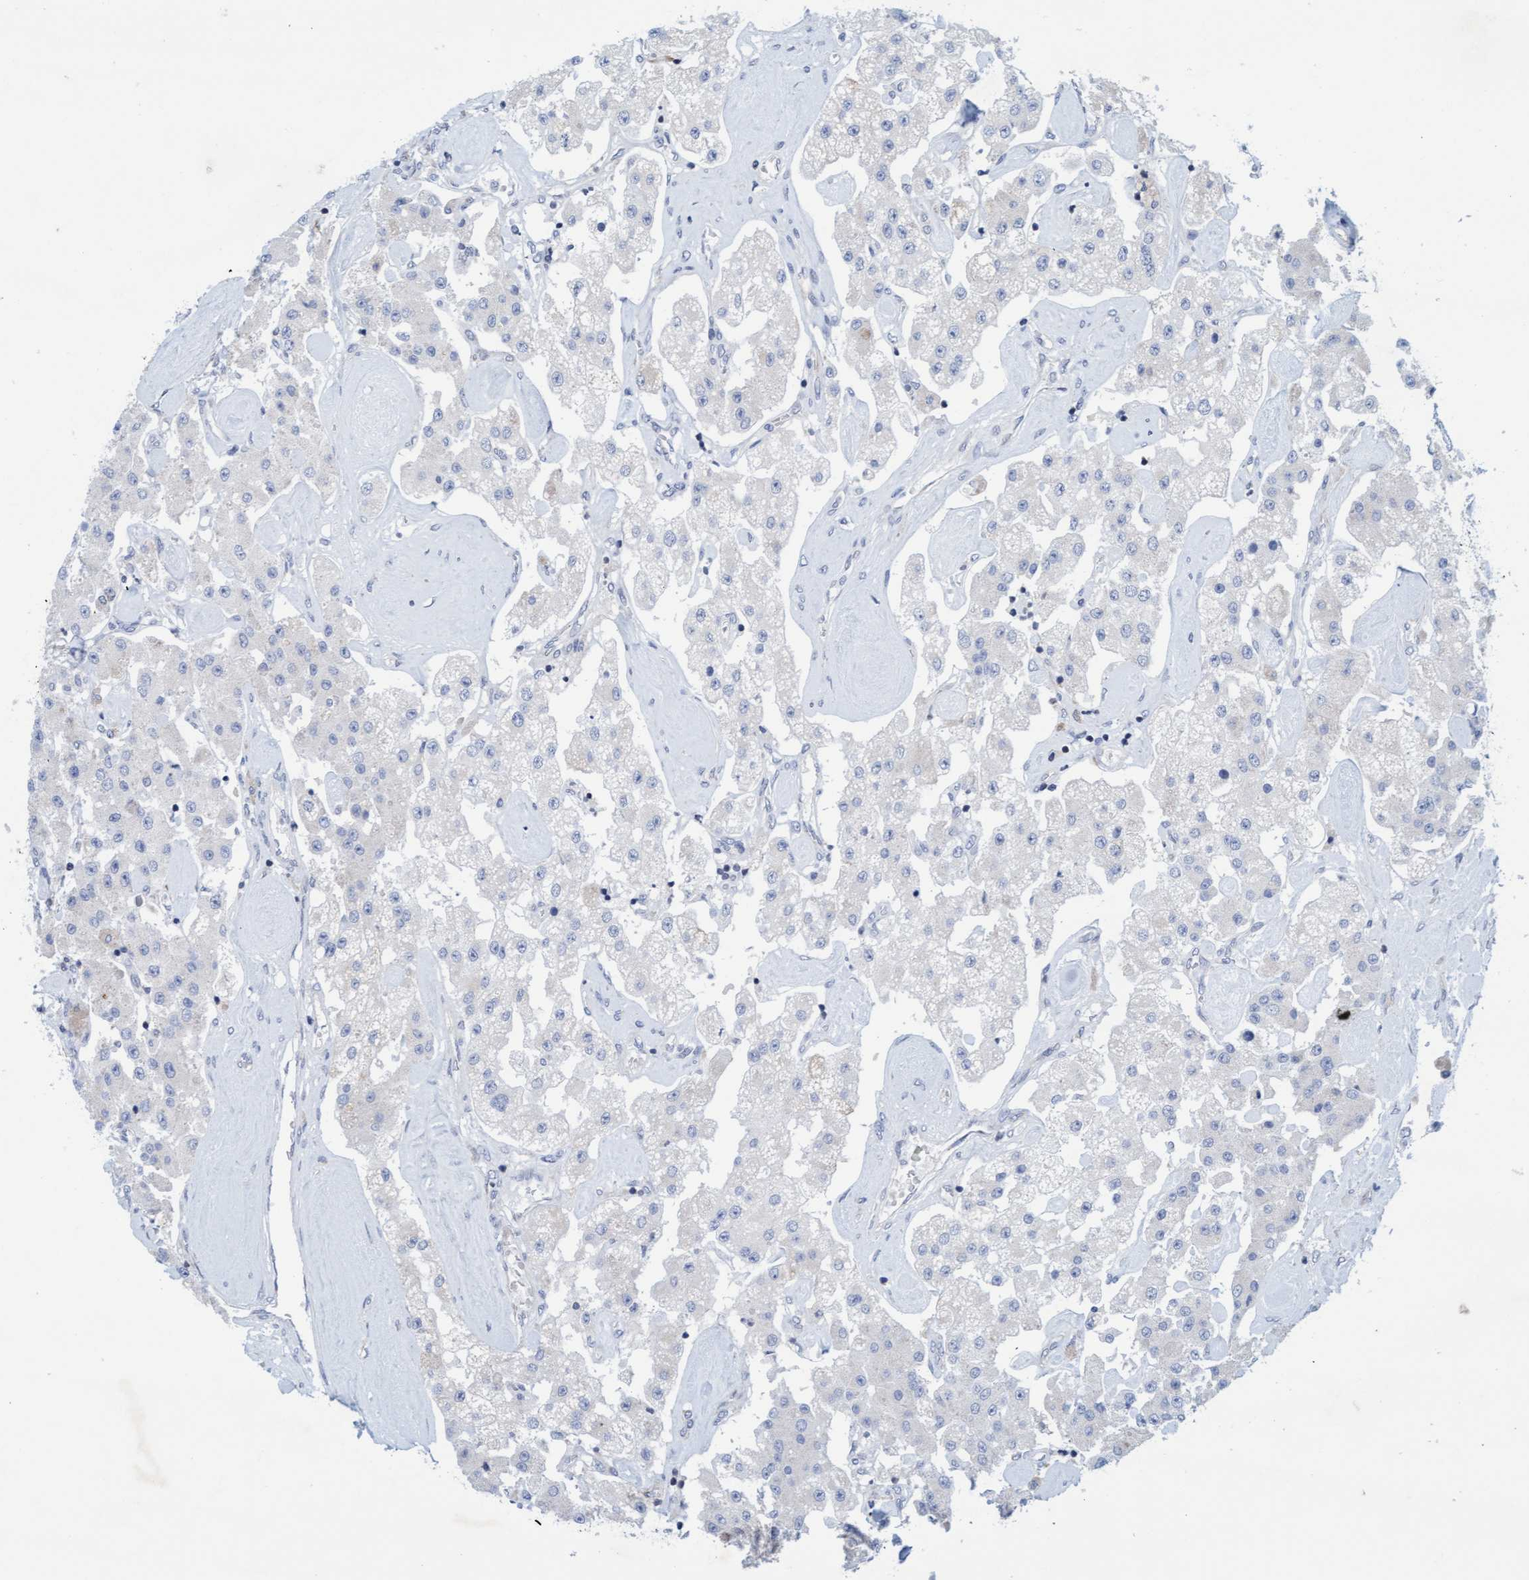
{"staining": {"intensity": "negative", "quantity": "none", "location": "none"}, "tissue": "carcinoid", "cell_type": "Tumor cells", "image_type": "cancer", "snomed": [{"axis": "morphology", "description": "Carcinoid, malignant, NOS"}, {"axis": "topography", "description": "Pancreas"}], "caption": "The IHC photomicrograph has no significant positivity in tumor cells of carcinoid tissue.", "gene": "SLC28A3", "patient": {"sex": "male", "age": 41}}